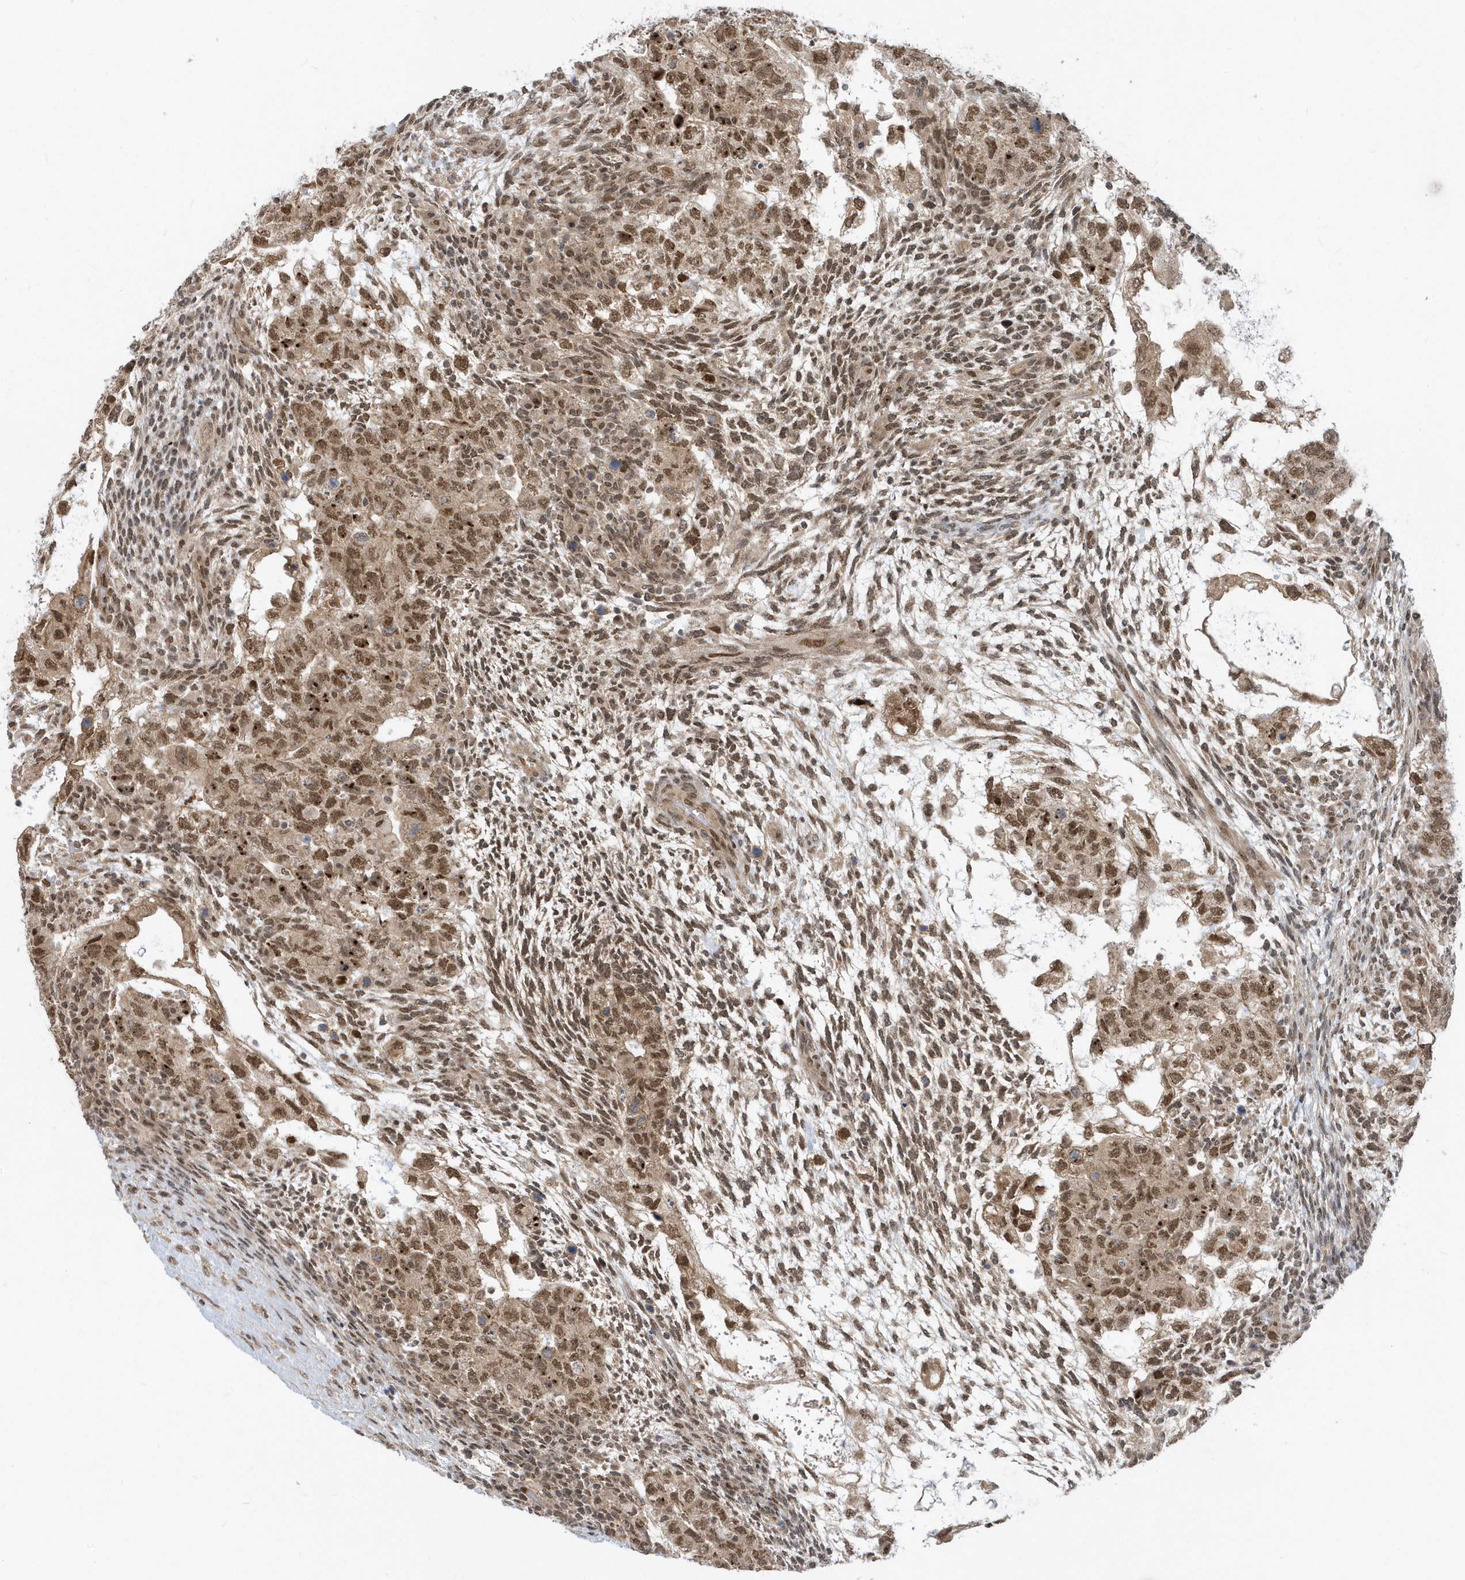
{"staining": {"intensity": "moderate", "quantity": ">75%", "location": "cytoplasmic/membranous,nuclear"}, "tissue": "testis cancer", "cell_type": "Tumor cells", "image_type": "cancer", "snomed": [{"axis": "morphology", "description": "Normal tissue, NOS"}, {"axis": "morphology", "description": "Carcinoma, Embryonal, NOS"}, {"axis": "topography", "description": "Testis"}], "caption": "Moderate cytoplasmic/membranous and nuclear expression is present in approximately >75% of tumor cells in testis embryonal carcinoma.", "gene": "USP53", "patient": {"sex": "male", "age": 36}}